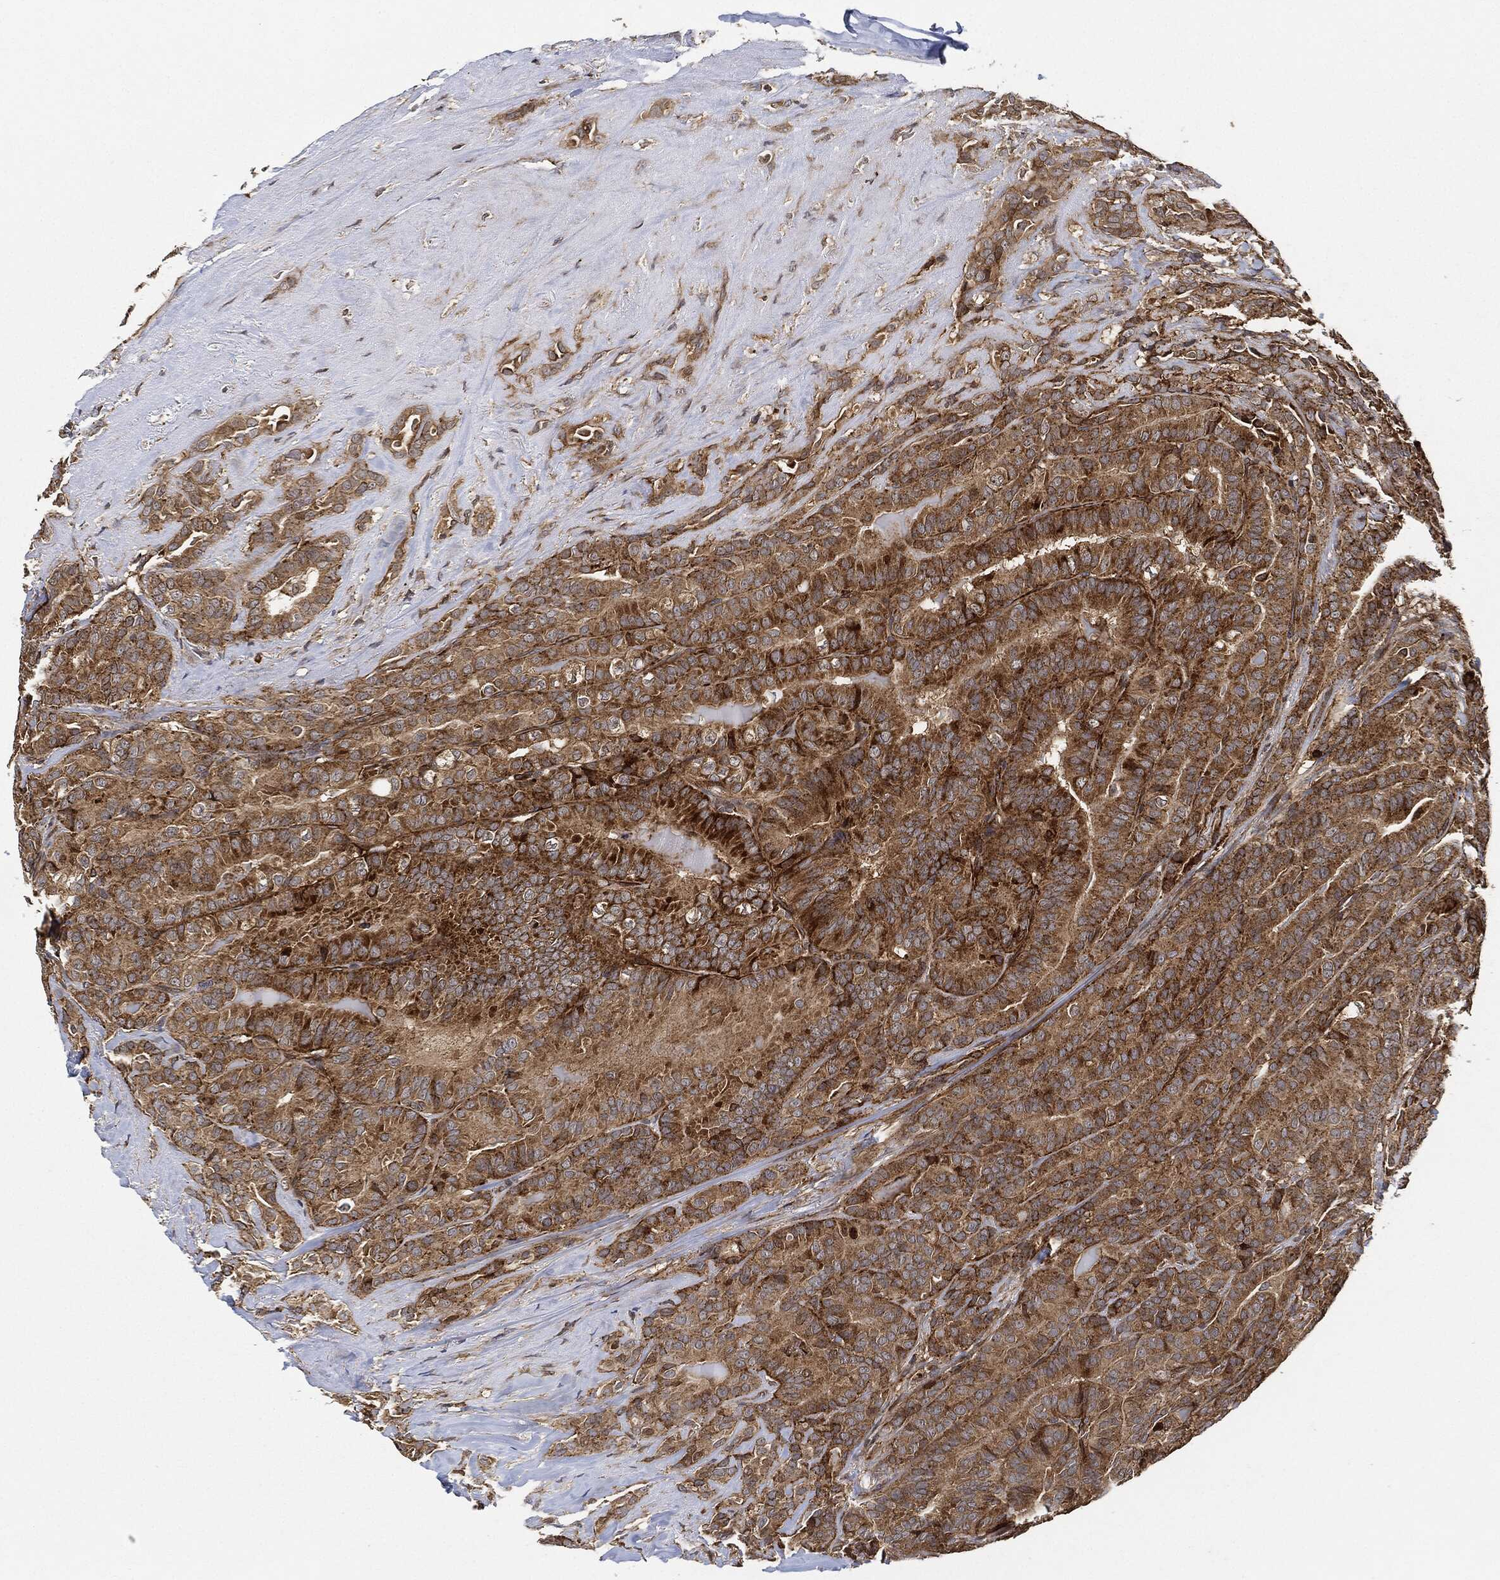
{"staining": {"intensity": "strong", "quantity": "25%-75%", "location": "cytoplasmic/membranous"}, "tissue": "thyroid cancer", "cell_type": "Tumor cells", "image_type": "cancer", "snomed": [{"axis": "morphology", "description": "Papillary adenocarcinoma, NOS"}, {"axis": "topography", "description": "Thyroid gland"}], "caption": "Immunohistochemical staining of thyroid cancer reveals high levels of strong cytoplasmic/membranous positivity in approximately 25%-75% of tumor cells. The protein is shown in brown color, while the nuclei are stained blue.", "gene": "MAP3K3", "patient": {"sex": "male", "age": 61}}